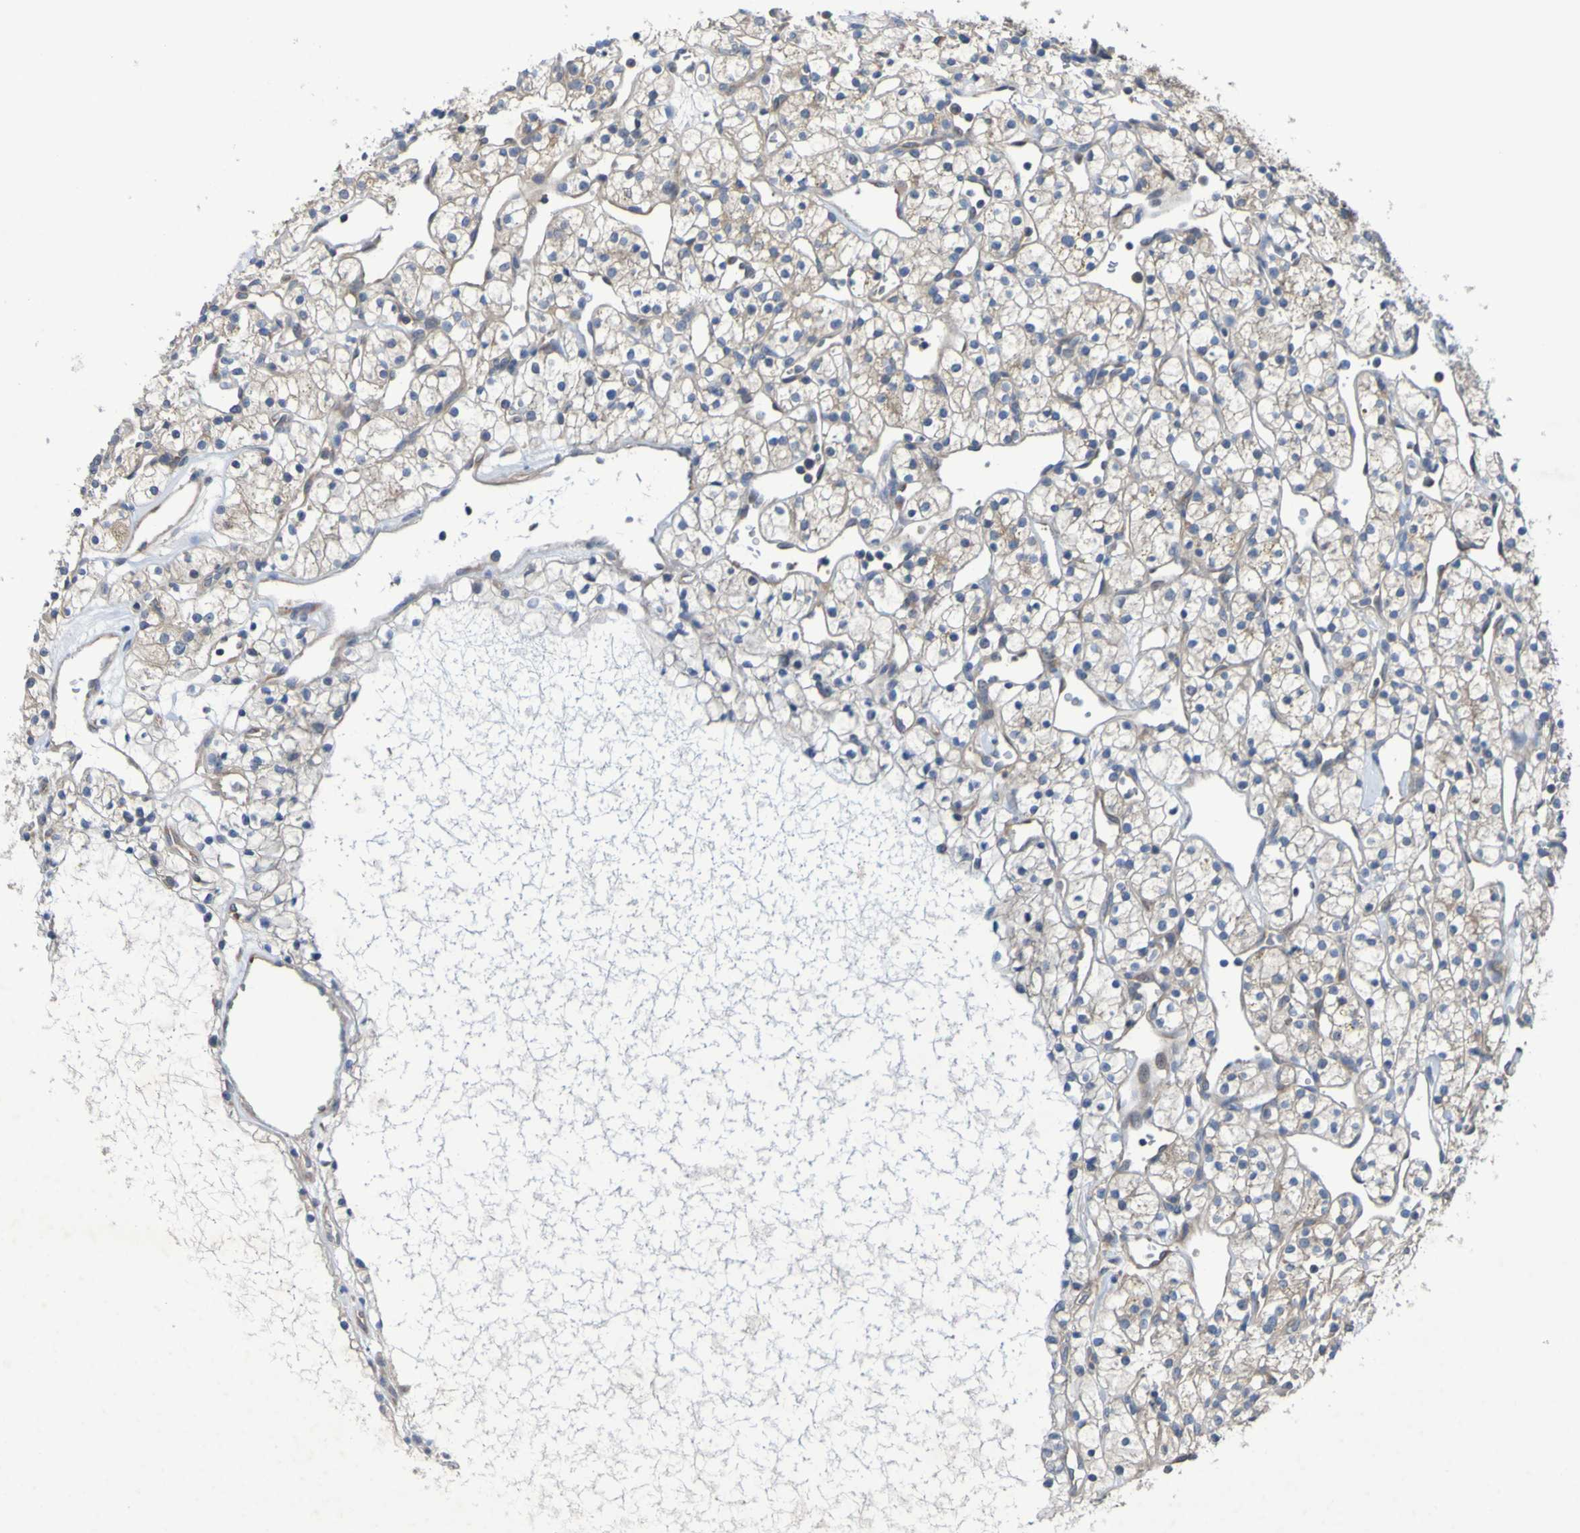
{"staining": {"intensity": "weak", "quantity": "<25%", "location": "cytoplasmic/membranous"}, "tissue": "renal cancer", "cell_type": "Tumor cells", "image_type": "cancer", "snomed": [{"axis": "morphology", "description": "Adenocarcinoma, NOS"}, {"axis": "topography", "description": "Kidney"}], "caption": "Tumor cells show no significant expression in renal adenocarcinoma.", "gene": "SDK1", "patient": {"sex": "female", "age": 60}}